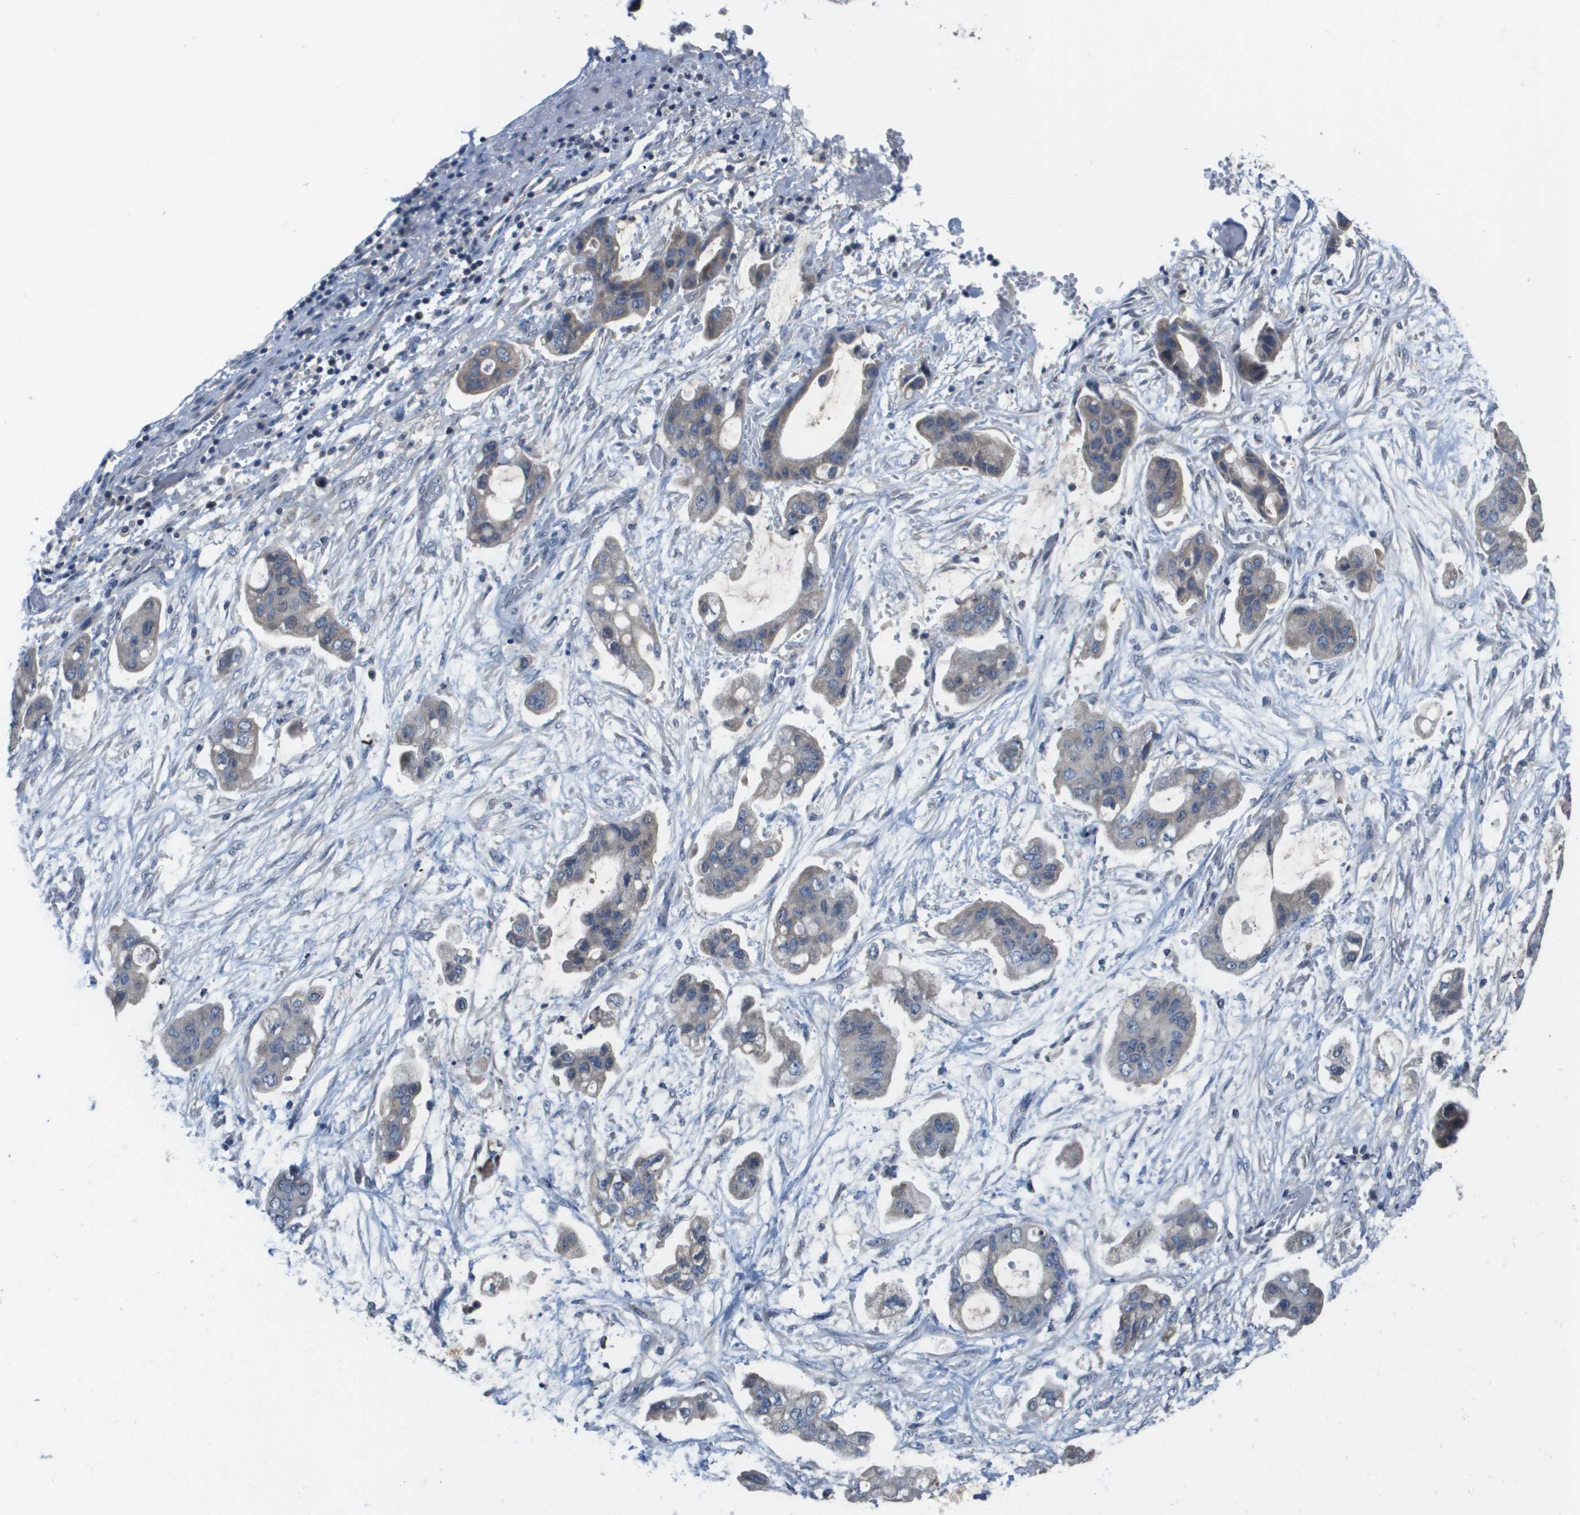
{"staining": {"intensity": "weak", "quantity": "<25%", "location": "cytoplasmic/membranous"}, "tissue": "stomach cancer", "cell_type": "Tumor cells", "image_type": "cancer", "snomed": [{"axis": "morphology", "description": "Adenocarcinoma, NOS"}, {"axis": "topography", "description": "Stomach"}], "caption": "High power microscopy photomicrograph of an immunohistochemistry micrograph of stomach cancer (adenocarcinoma), revealing no significant expression in tumor cells.", "gene": "CAPN11", "patient": {"sex": "male", "age": 62}}